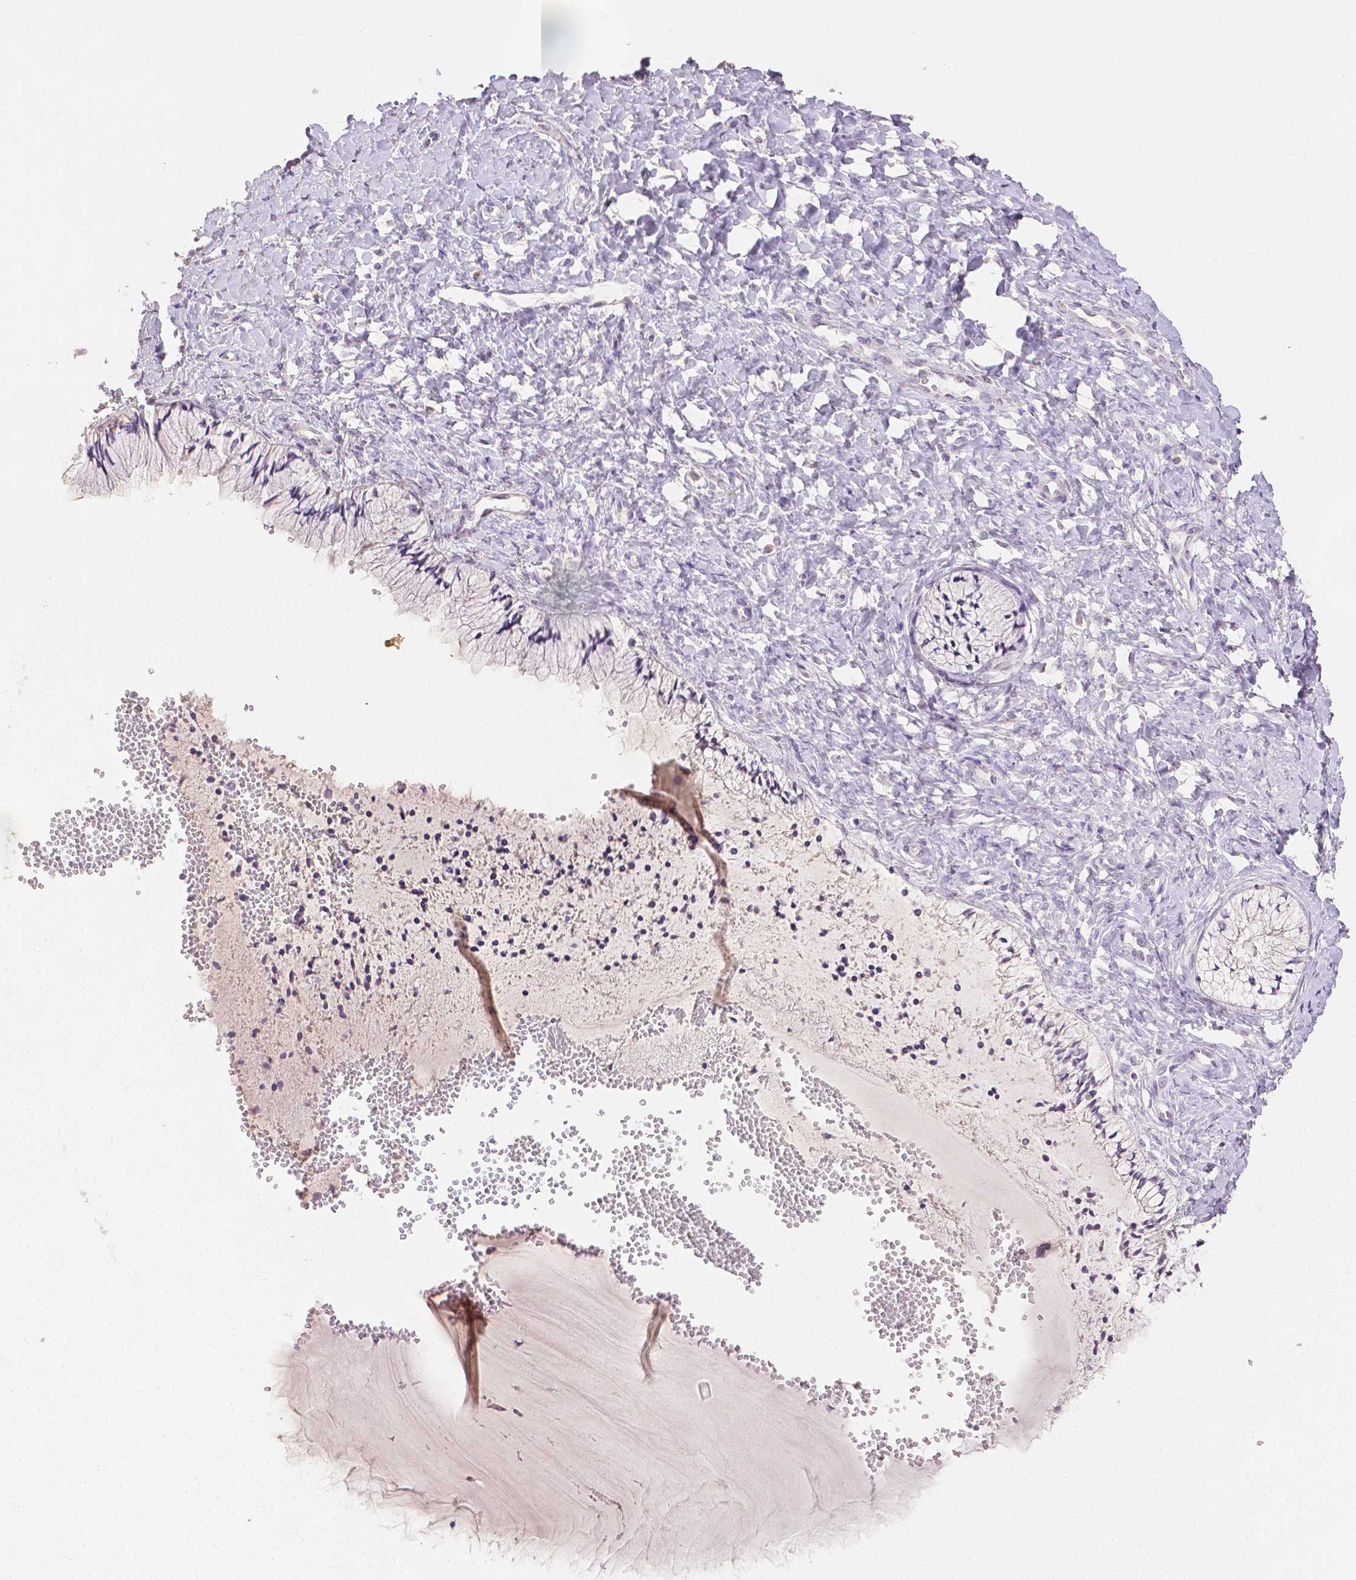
{"staining": {"intensity": "negative", "quantity": "none", "location": "none"}, "tissue": "cervix", "cell_type": "Glandular cells", "image_type": "normal", "snomed": [{"axis": "morphology", "description": "Normal tissue, NOS"}, {"axis": "topography", "description": "Cervix"}], "caption": "An immunohistochemistry (IHC) histopathology image of benign cervix is shown. There is no staining in glandular cells of cervix.", "gene": "TGM1", "patient": {"sex": "female", "age": 37}}